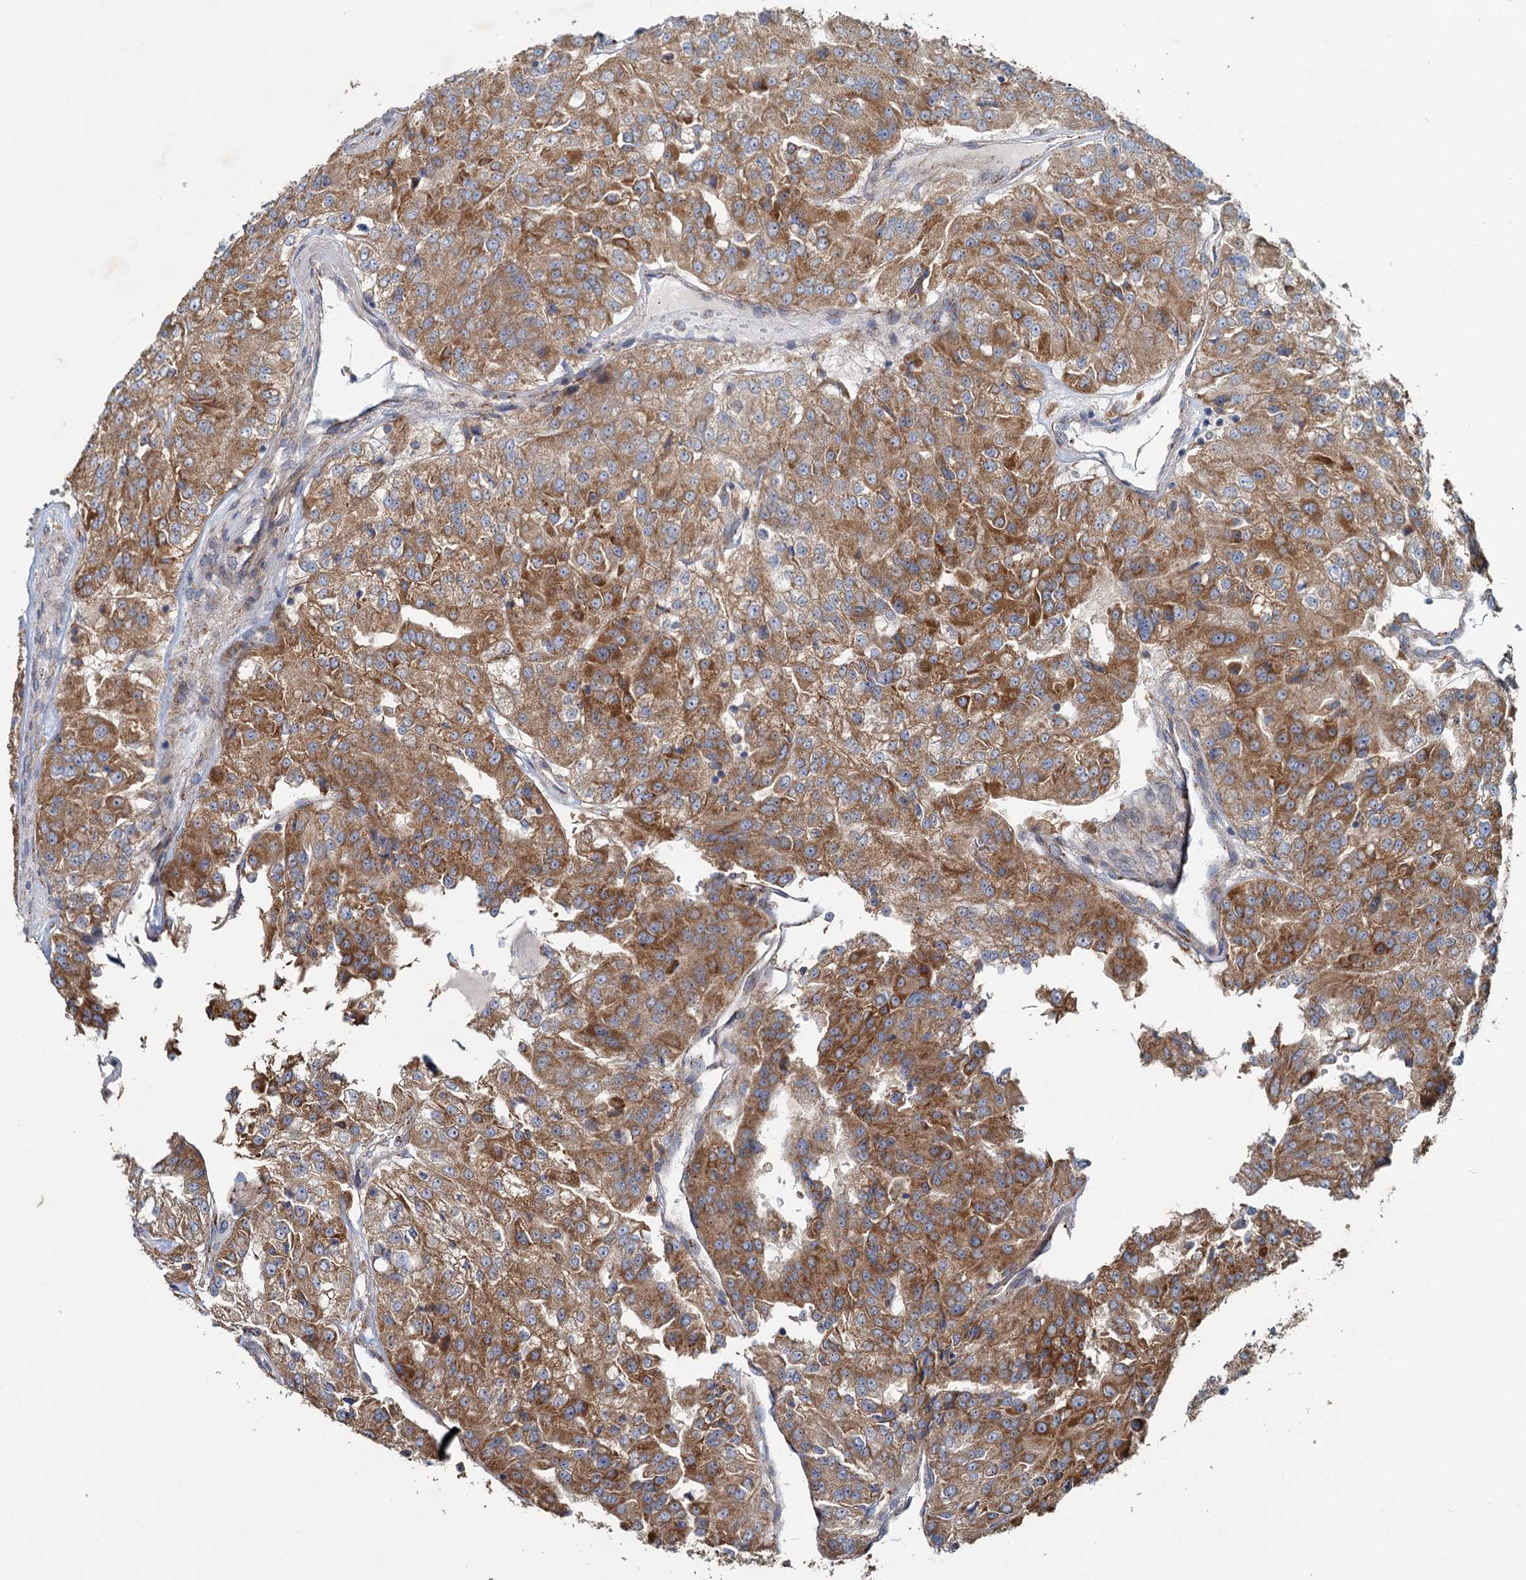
{"staining": {"intensity": "moderate", "quantity": ">75%", "location": "cytoplasmic/membranous"}, "tissue": "renal cancer", "cell_type": "Tumor cells", "image_type": "cancer", "snomed": [{"axis": "morphology", "description": "Adenocarcinoma, NOS"}, {"axis": "topography", "description": "Kidney"}], "caption": "A micrograph showing moderate cytoplasmic/membranous staining in about >75% of tumor cells in renal cancer (adenocarcinoma), as visualized by brown immunohistochemical staining.", "gene": "ADCY2", "patient": {"sex": "female", "age": 63}}